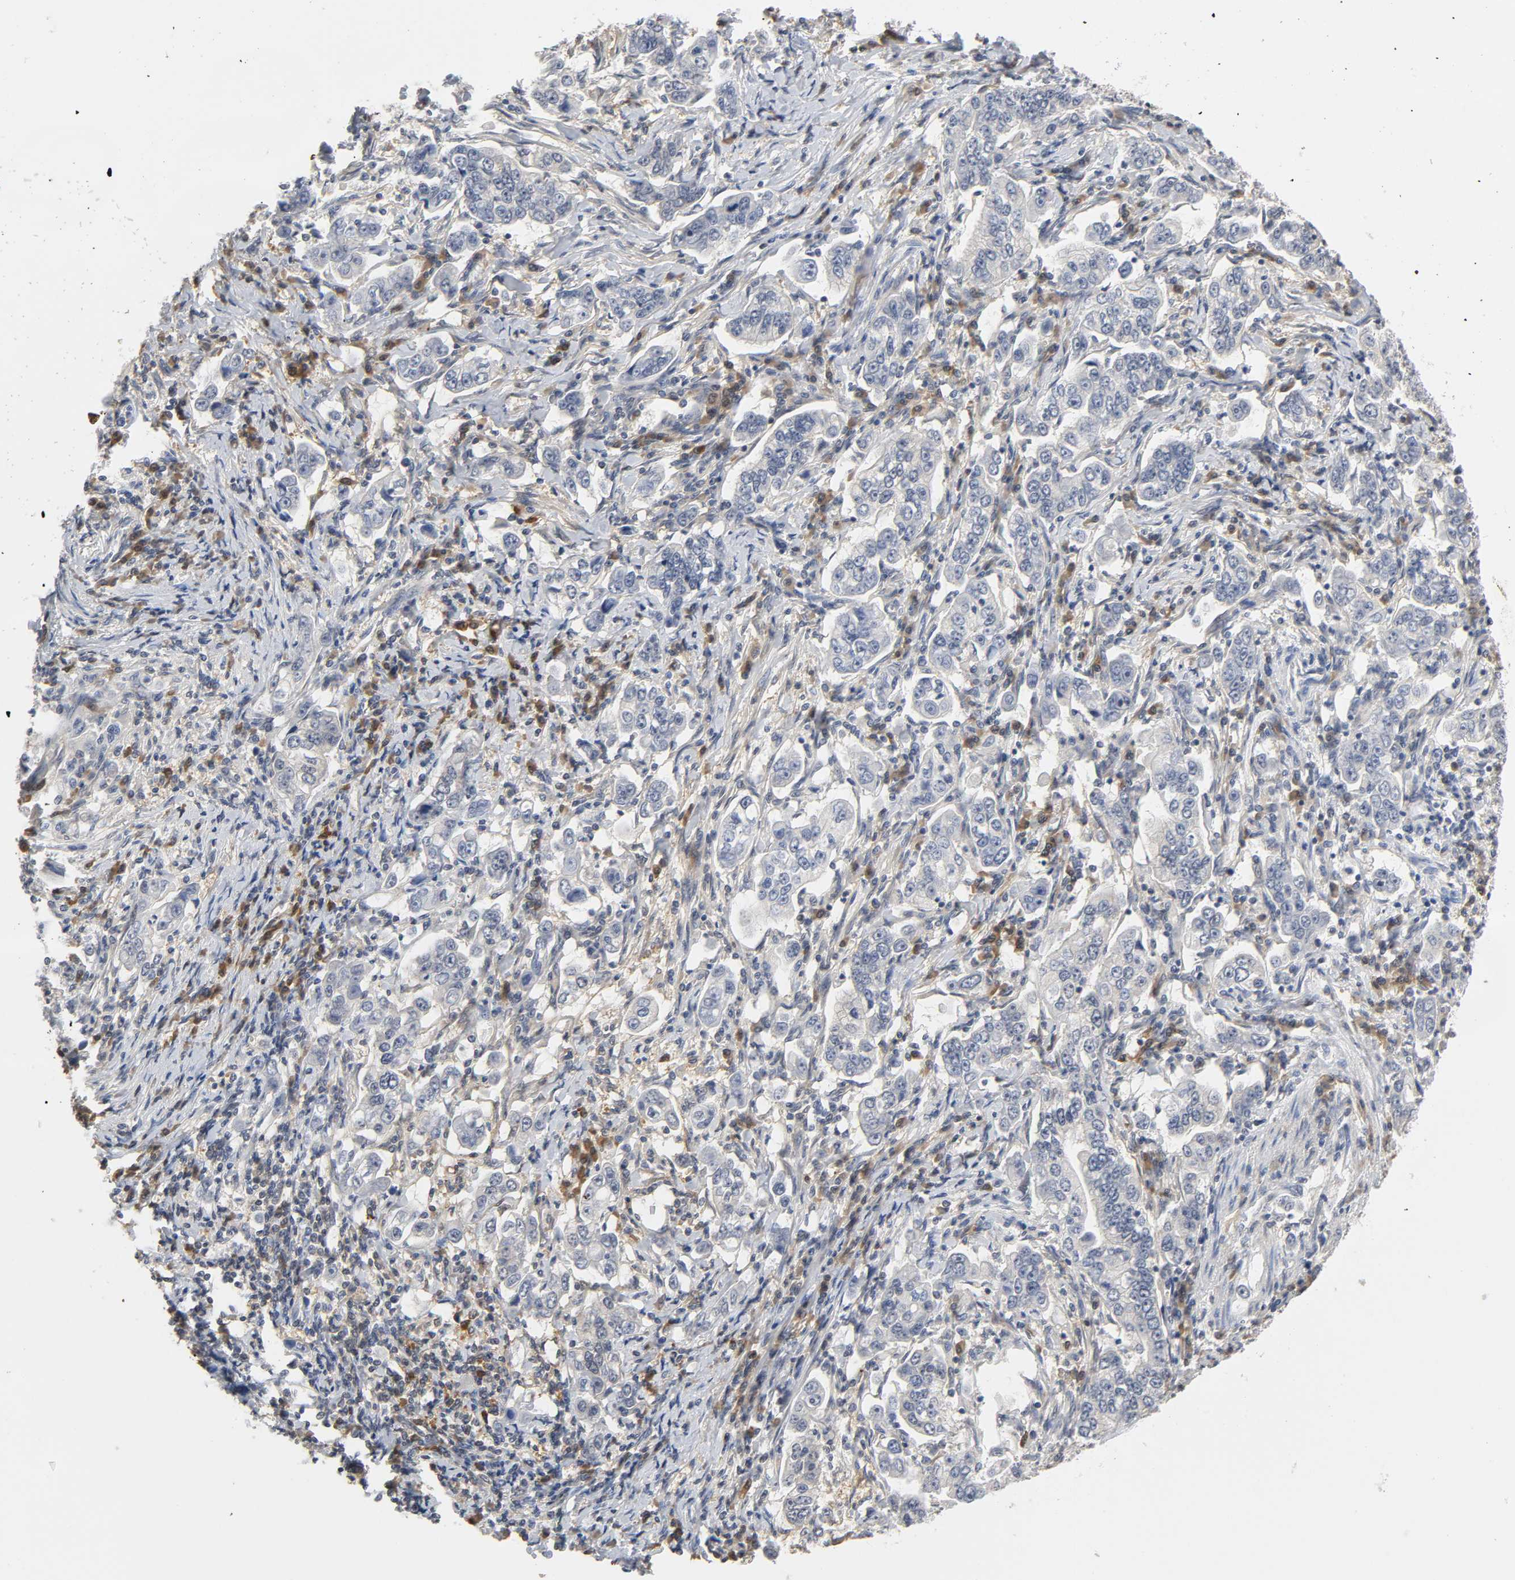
{"staining": {"intensity": "negative", "quantity": "none", "location": "none"}, "tissue": "stomach cancer", "cell_type": "Tumor cells", "image_type": "cancer", "snomed": [{"axis": "morphology", "description": "Adenocarcinoma, NOS"}, {"axis": "topography", "description": "Stomach, lower"}], "caption": "A histopathology image of human adenocarcinoma (stomach) is negative for staining in tumor cells. (DAB (3,3'-diaminobenzidine) immunohistochemistry (IHC) visualized using brightfield microscopy, high magnification).", "gene": "MIF", "patient": {"sex": "female", "age": 72}}